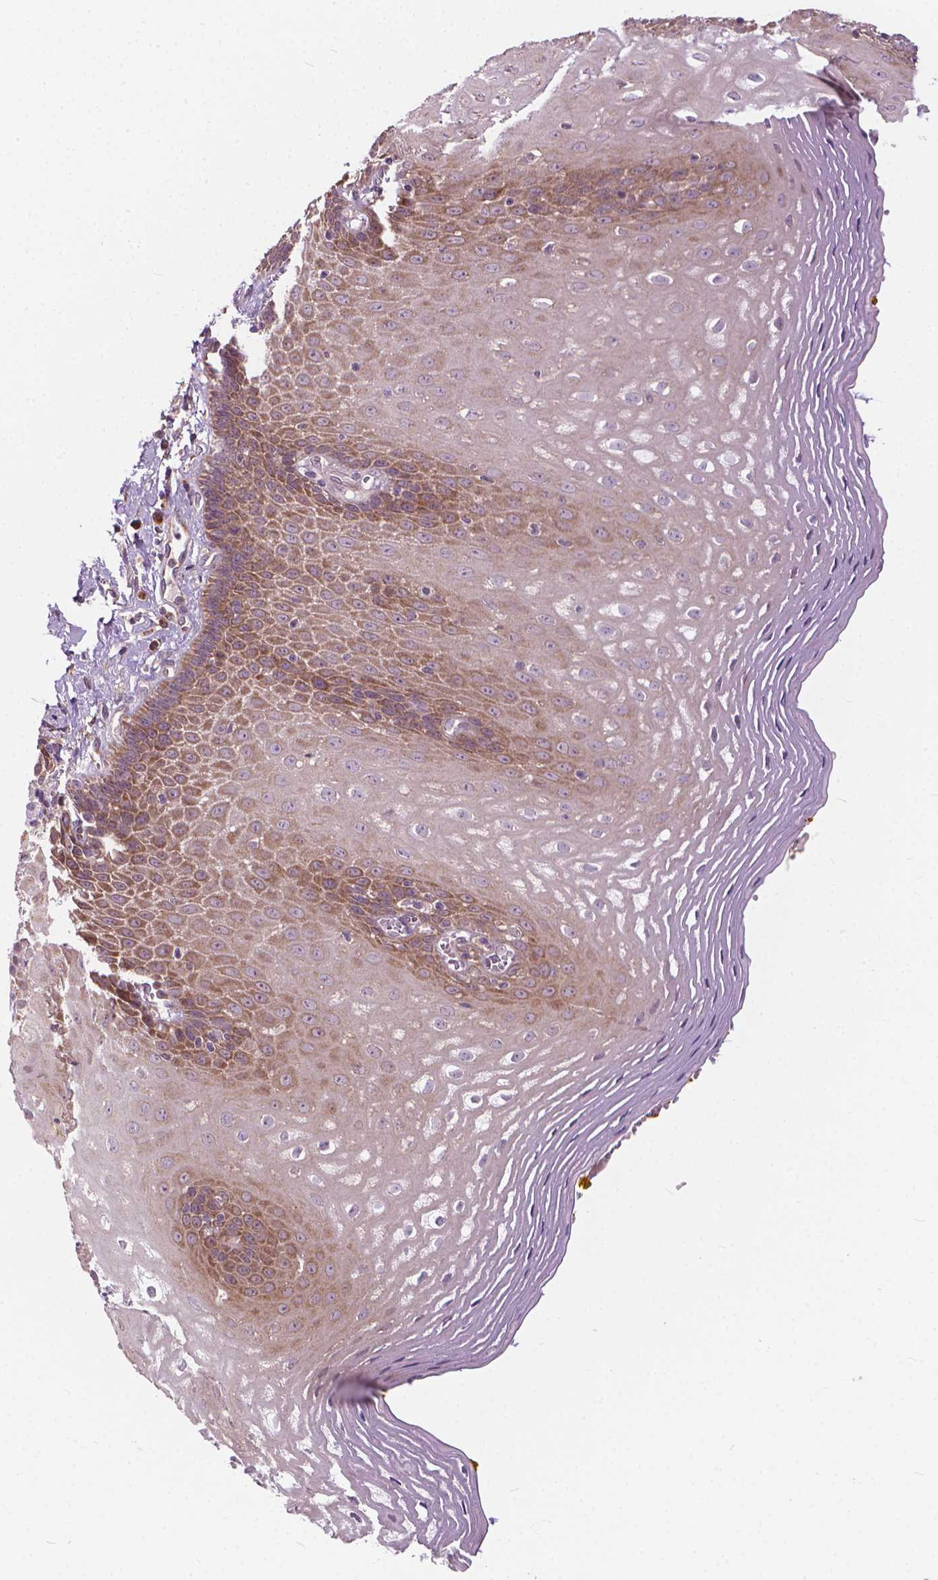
{"staining": {"intensity": "moderate", "quantity": "25%-75%", "location": "cytoplasmic/membranous"}, "tissue": "esophagus", "cell_type": "Squamous epithelial cells", "image_type": "normal", "snomed": [{"axis": "morphology", "description": "Normal tissue, NOS"}, {"axis": "topography", "description": "Esophagus"}], "caption": "Immunohistochemical staining of benign esophagus shows 25%-75% levels of moderate cytoplasmic/membranous protein staining in about 25%-75% of squamous epithelial cells.", "gene": "NUDT1", "patient": {"sex": "female", "age": 68}}